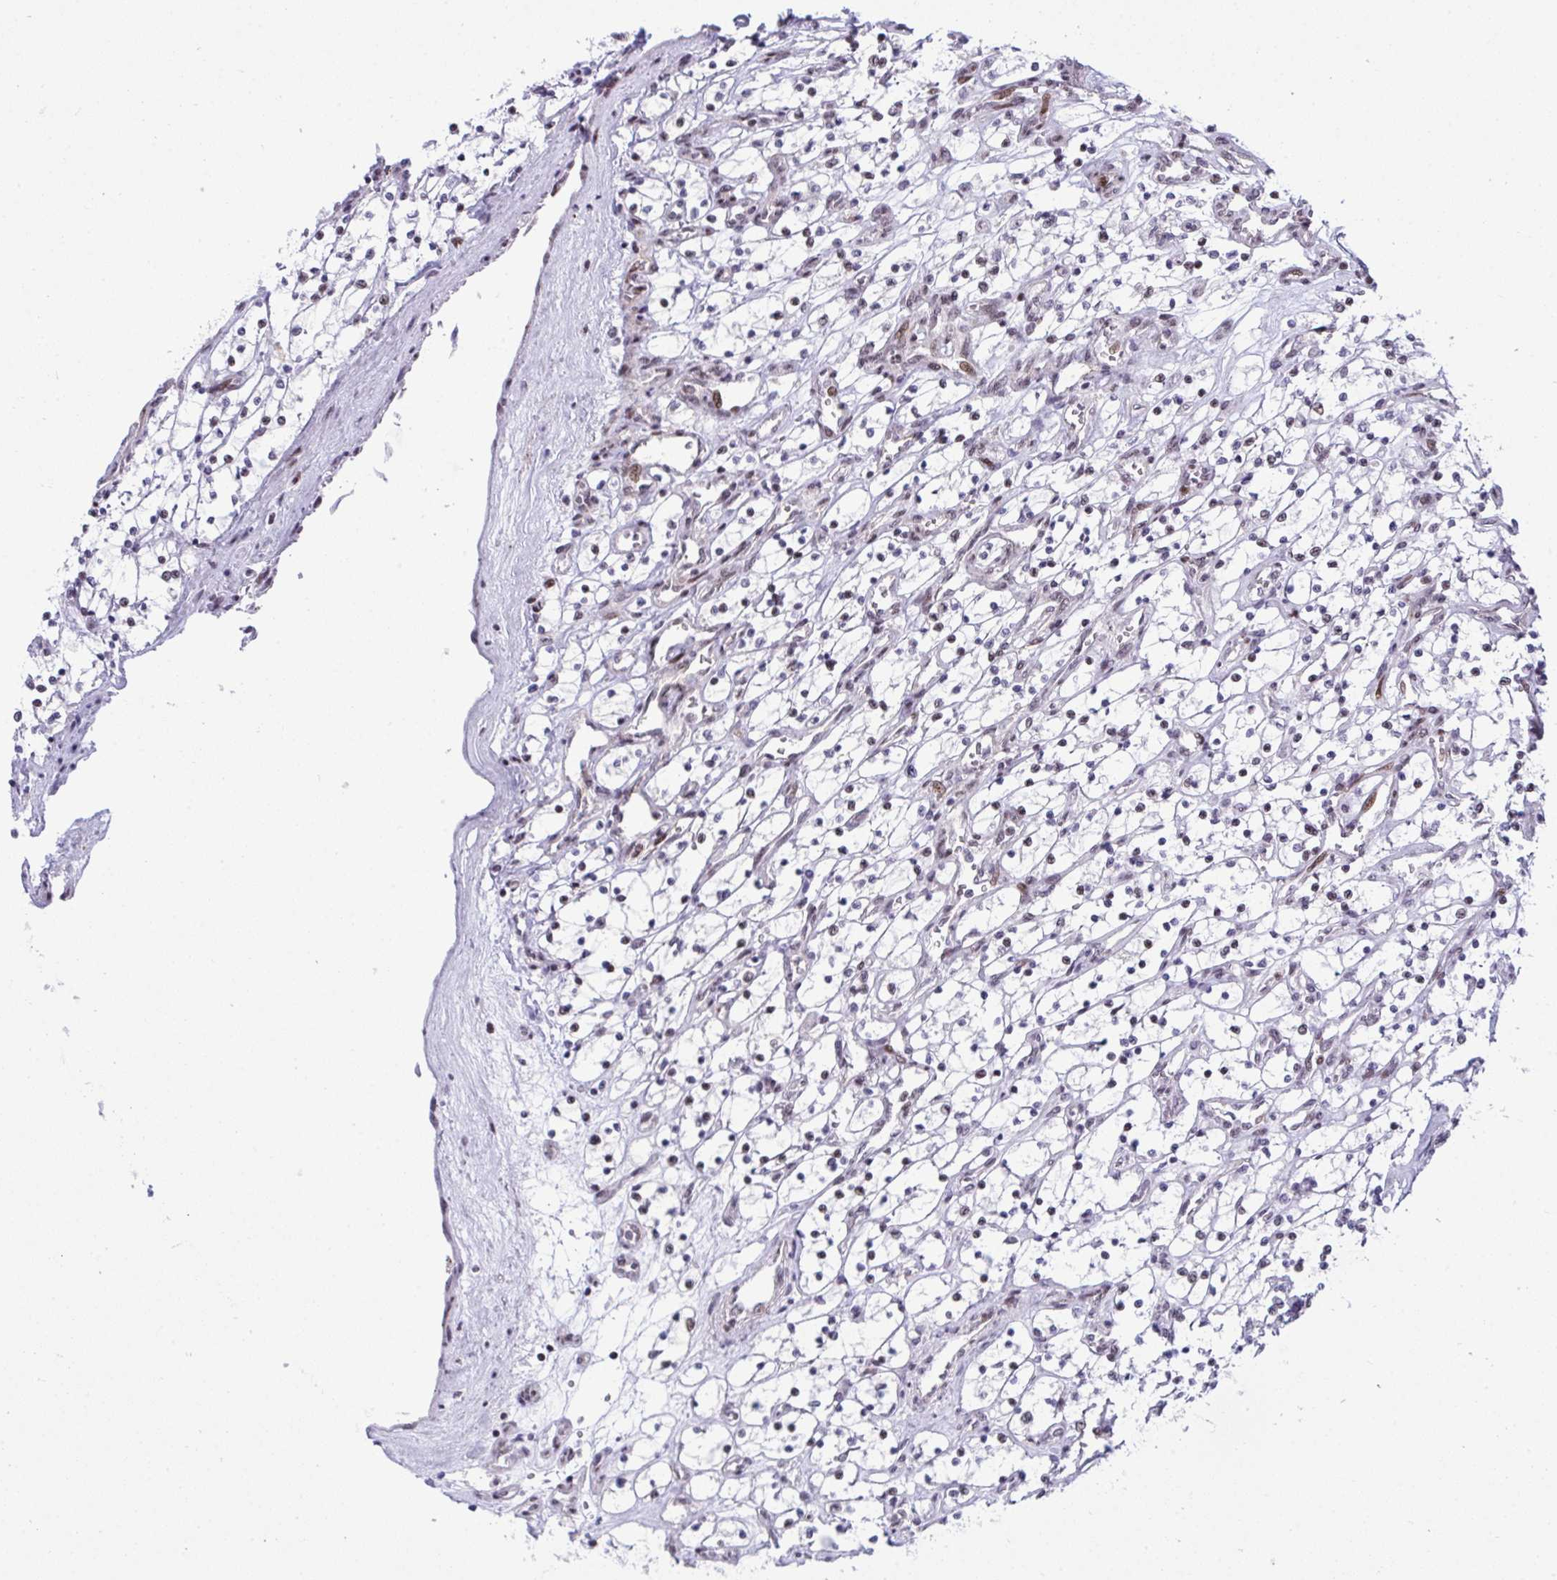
{"staining": {"intensity": "negative", "quantity": "none", "location": "none"}, "tissue": "renal cancer", "cell_type": "Tumor cells", "image_type": "cancer", "snomed": [{"axis": "morphology", "description": "Adenocarcinoma, NOS"}, {"axis": "topography", "description": "Kidney"}], "caption": "A high-resolution histopathology image shows IHC staining of renal cancer (adenocarcinoma), which displays no significant staining in tumor cells.", "gene": "ZFHX3", "patient": {"sex": "female", "age": 69}}